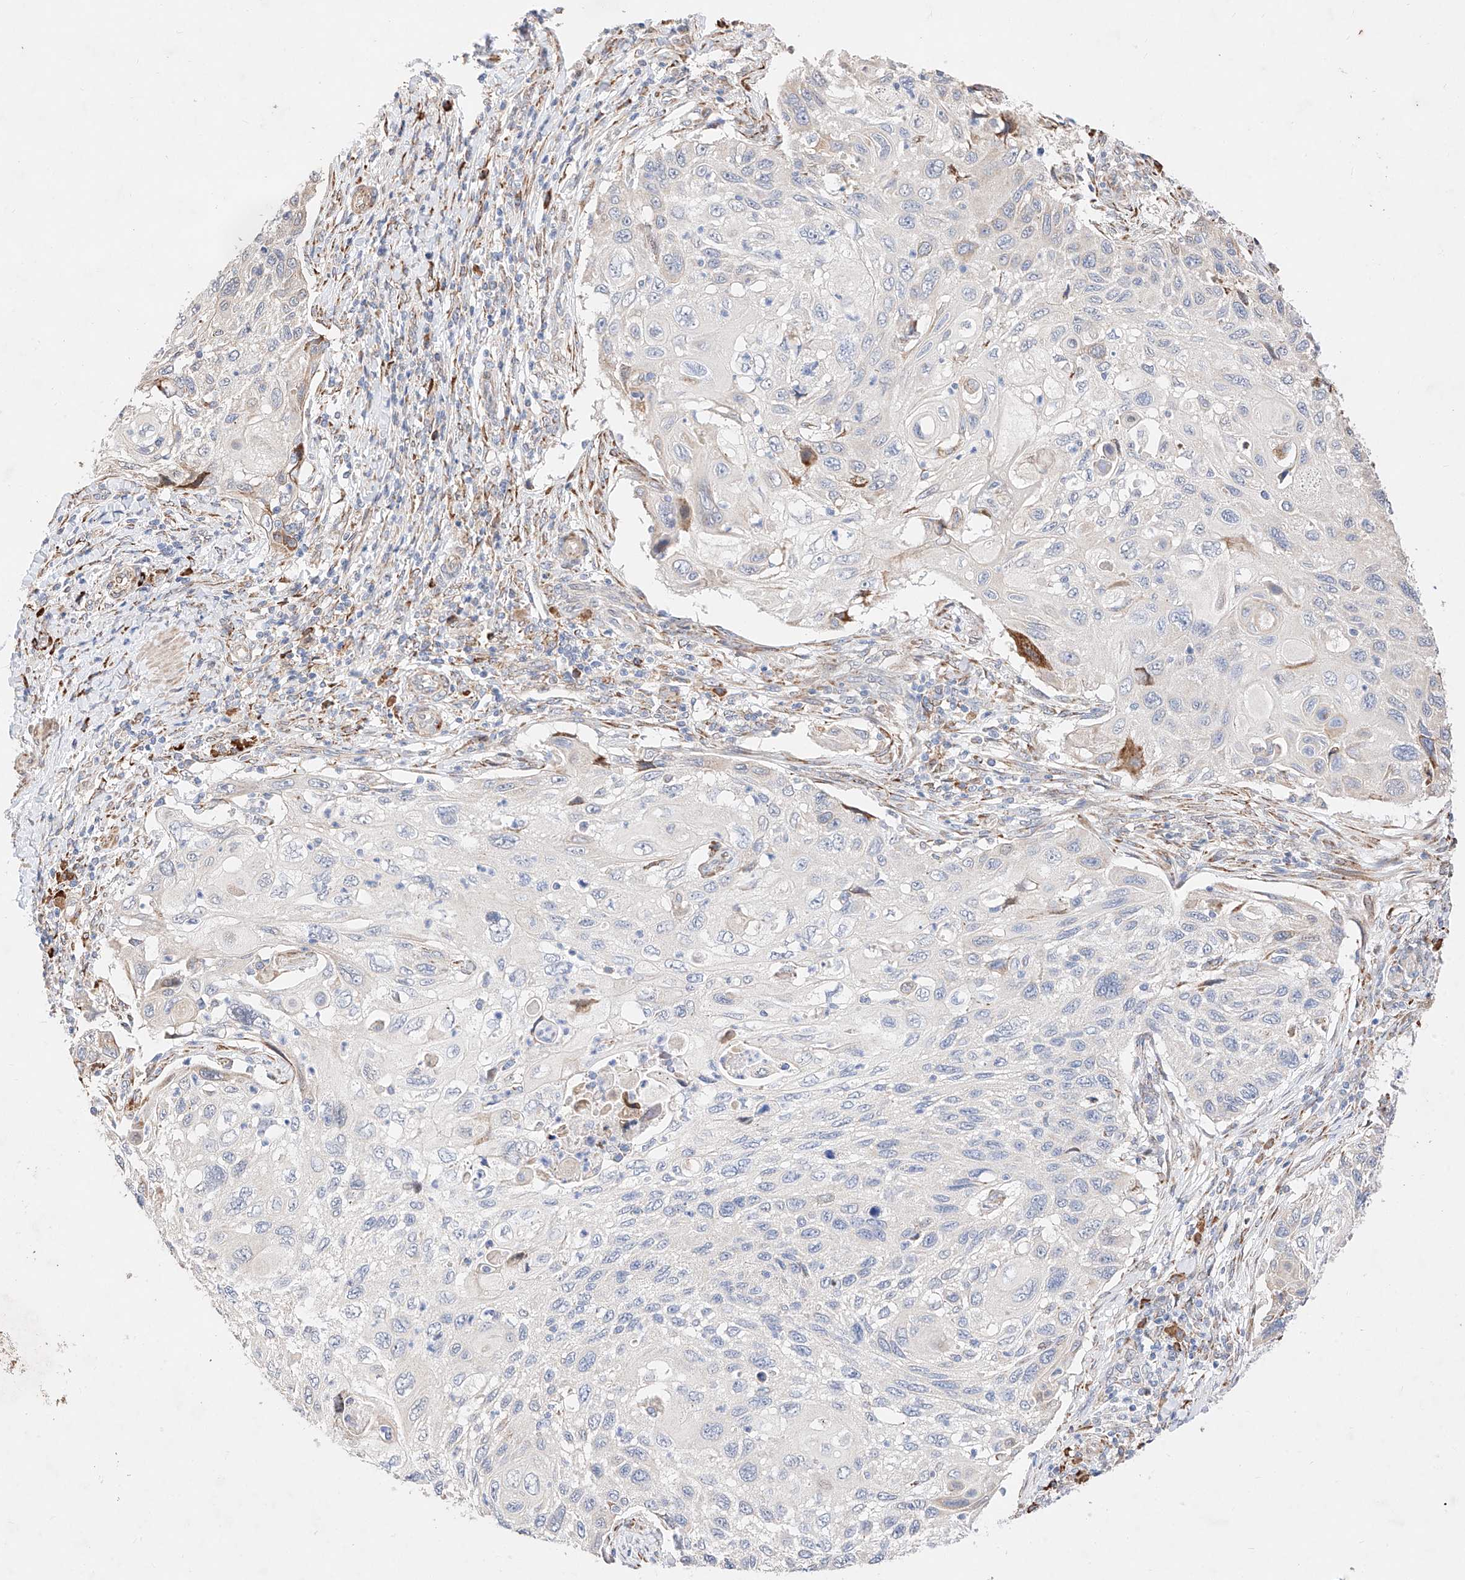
{"staining": {"intensity": "negative", "quantity": "none", "location": "none"}, "tissue": "cervical cancer", "cell_type": "Tumor cells", "image_type": "cancer", "snomed": [{"axis": "morphology", "description": "Squamous cell carcinoma, NOS"}, {"axis": "topography", "description": "Cervix"}], "caption": "High power microscopy photomicrograph of an immunohistochemistry image of squamous cell carcinoma (cervical), revealing no significant positivity in tumor cells.", "gene": "ATP9B", "patient": {"sex": "female", "age": 70}}